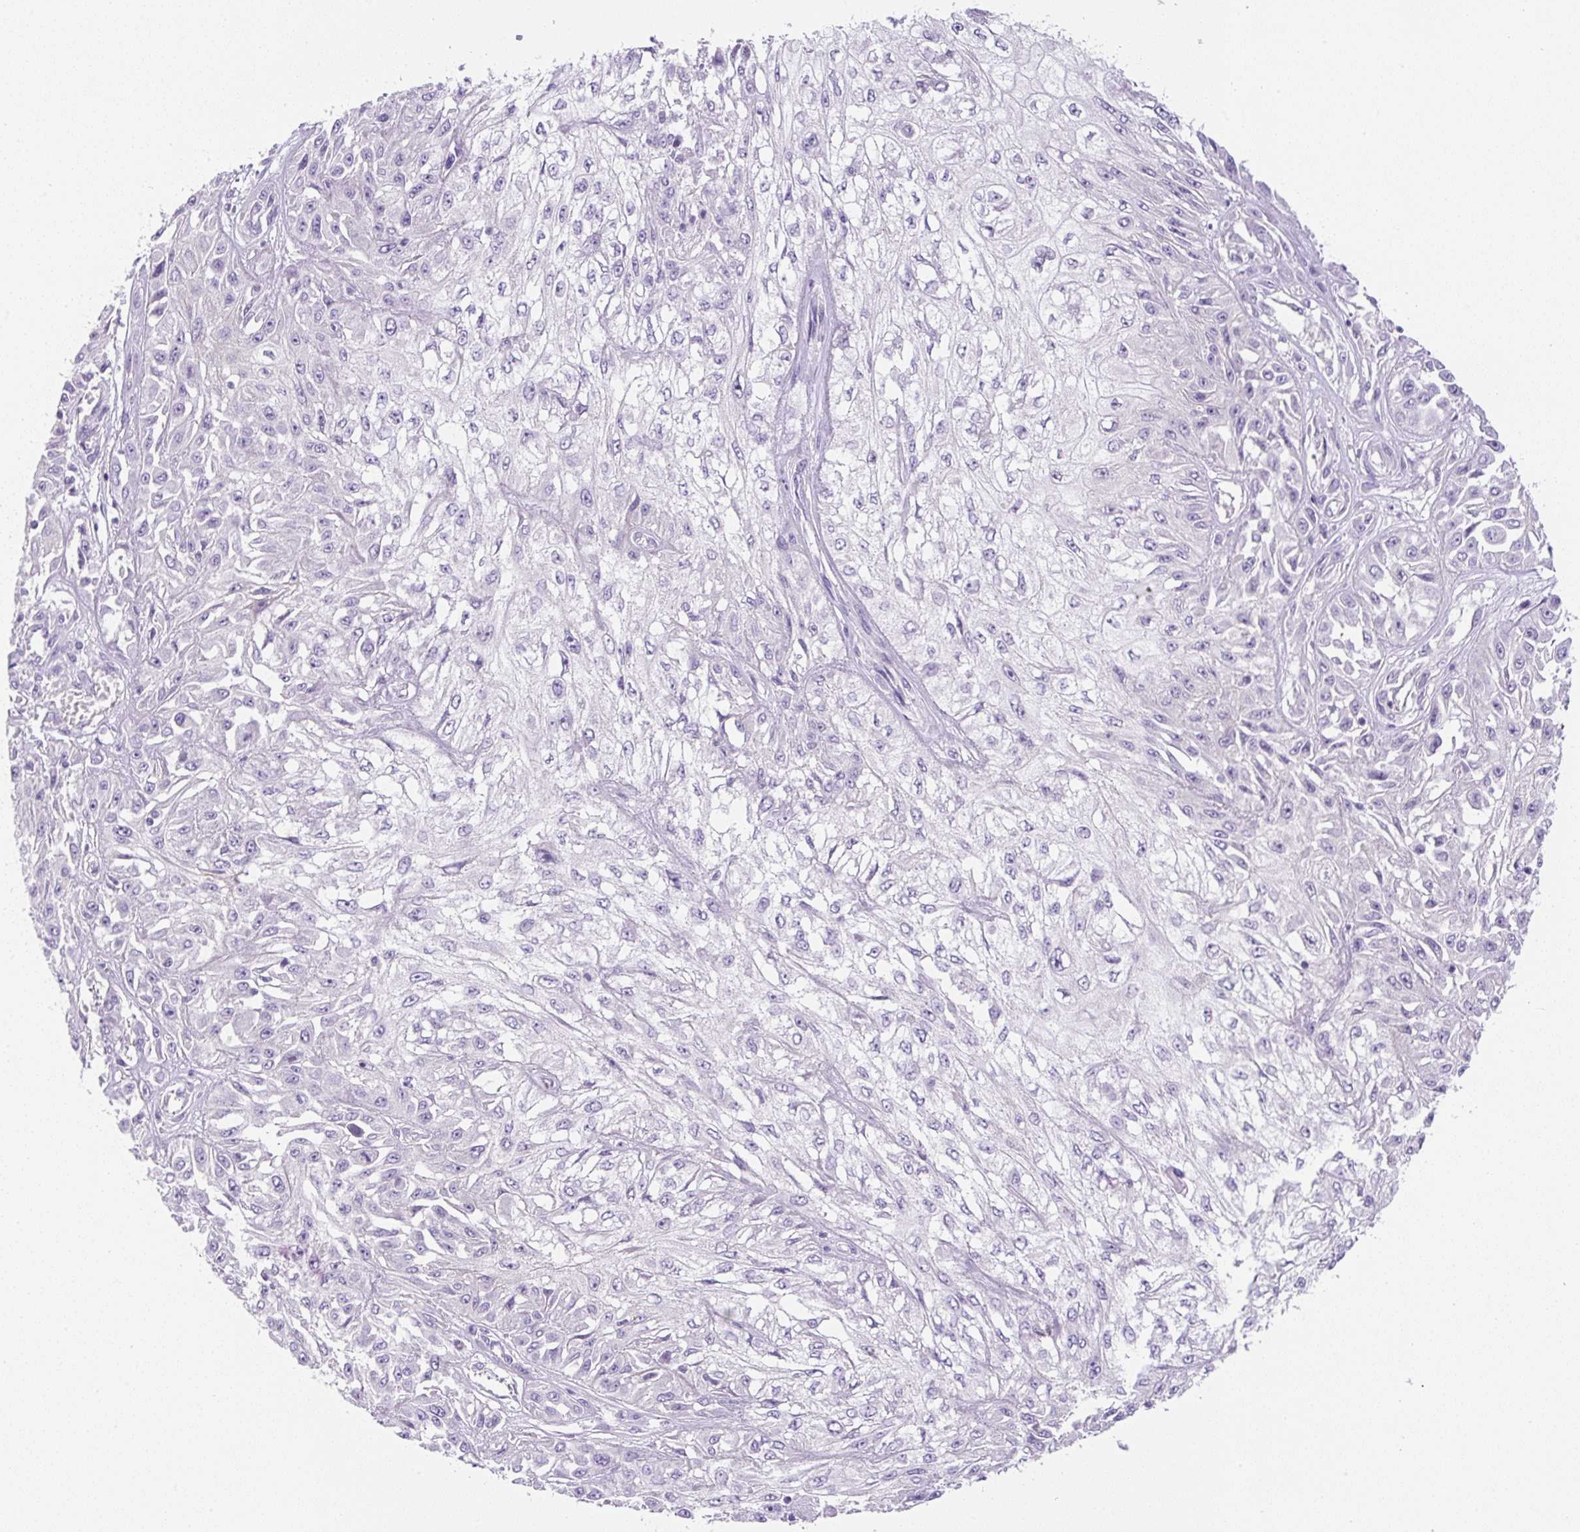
{"staining": {"intensity": "negative", "quantity": "none", "location": "none"}, "tissue": "skin cancer", "cell_type": "Tumor cells", "image_type": "cancer", "snomed": [{"axis": "morphology", "description": "Squamous cell carcinoma, NOS"}, {"axis": "morphology", "description": "Squamous cell carcinoma, metastatic, NOS"}, {"axis": "topography", "description": "Skin"}, {"axis": "topography", "description": "Lymph node"}], "caption": "IHC of skin cancer (squamous cell carcinoma) displays no staining in tumor cells.", "gene": "ADAMTS19", "patient": {"sex": "male", "age": 75}}